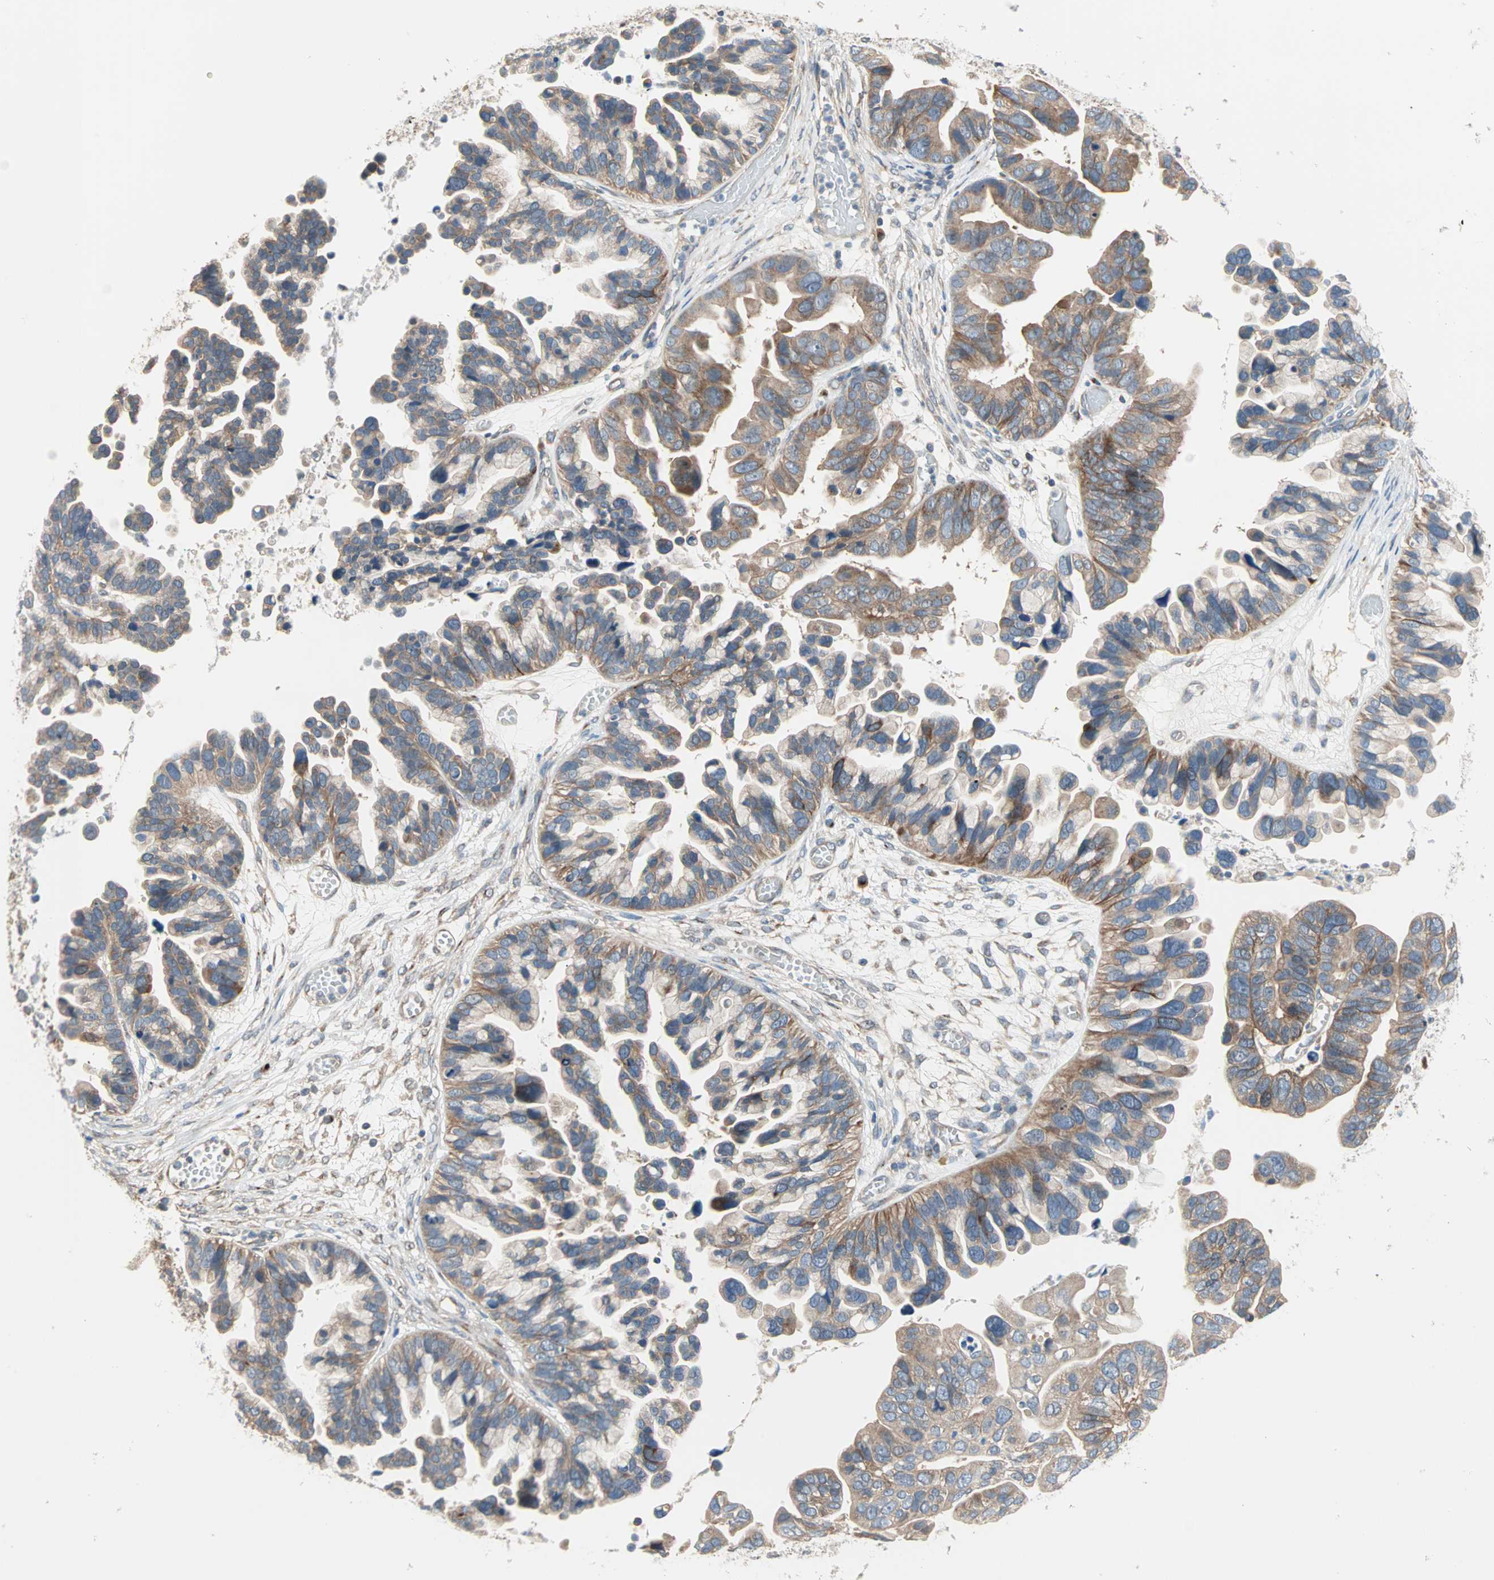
{"staining": {"intensity": "weak", "quantity": ">75%", "location": "cytoplasmic/membranous"}, "tissue": "ovarian cancer", "cell_type": "Tumor cells", "image_type": "cancer", "snomed": [{"axis": "morphology", "description": "Cystadenocarcinoma, serous, NOS"}, {"axis": "topography", "description": "Ovary"}], "caption": "DAB (3,3'-diaminobenzidine) immunohistochemical staining of human ovarian serous cystadenocarcinoma displays weak cytoplasmic/membranous protein expression in approximately >75% of tumor cells. Using DAB (brown) and hematoxylin (blue) stains, captured at high magnification using brightfield microscopy.", "gene": "PDE8A", "patient": {"sex": "female", "age": 56}}